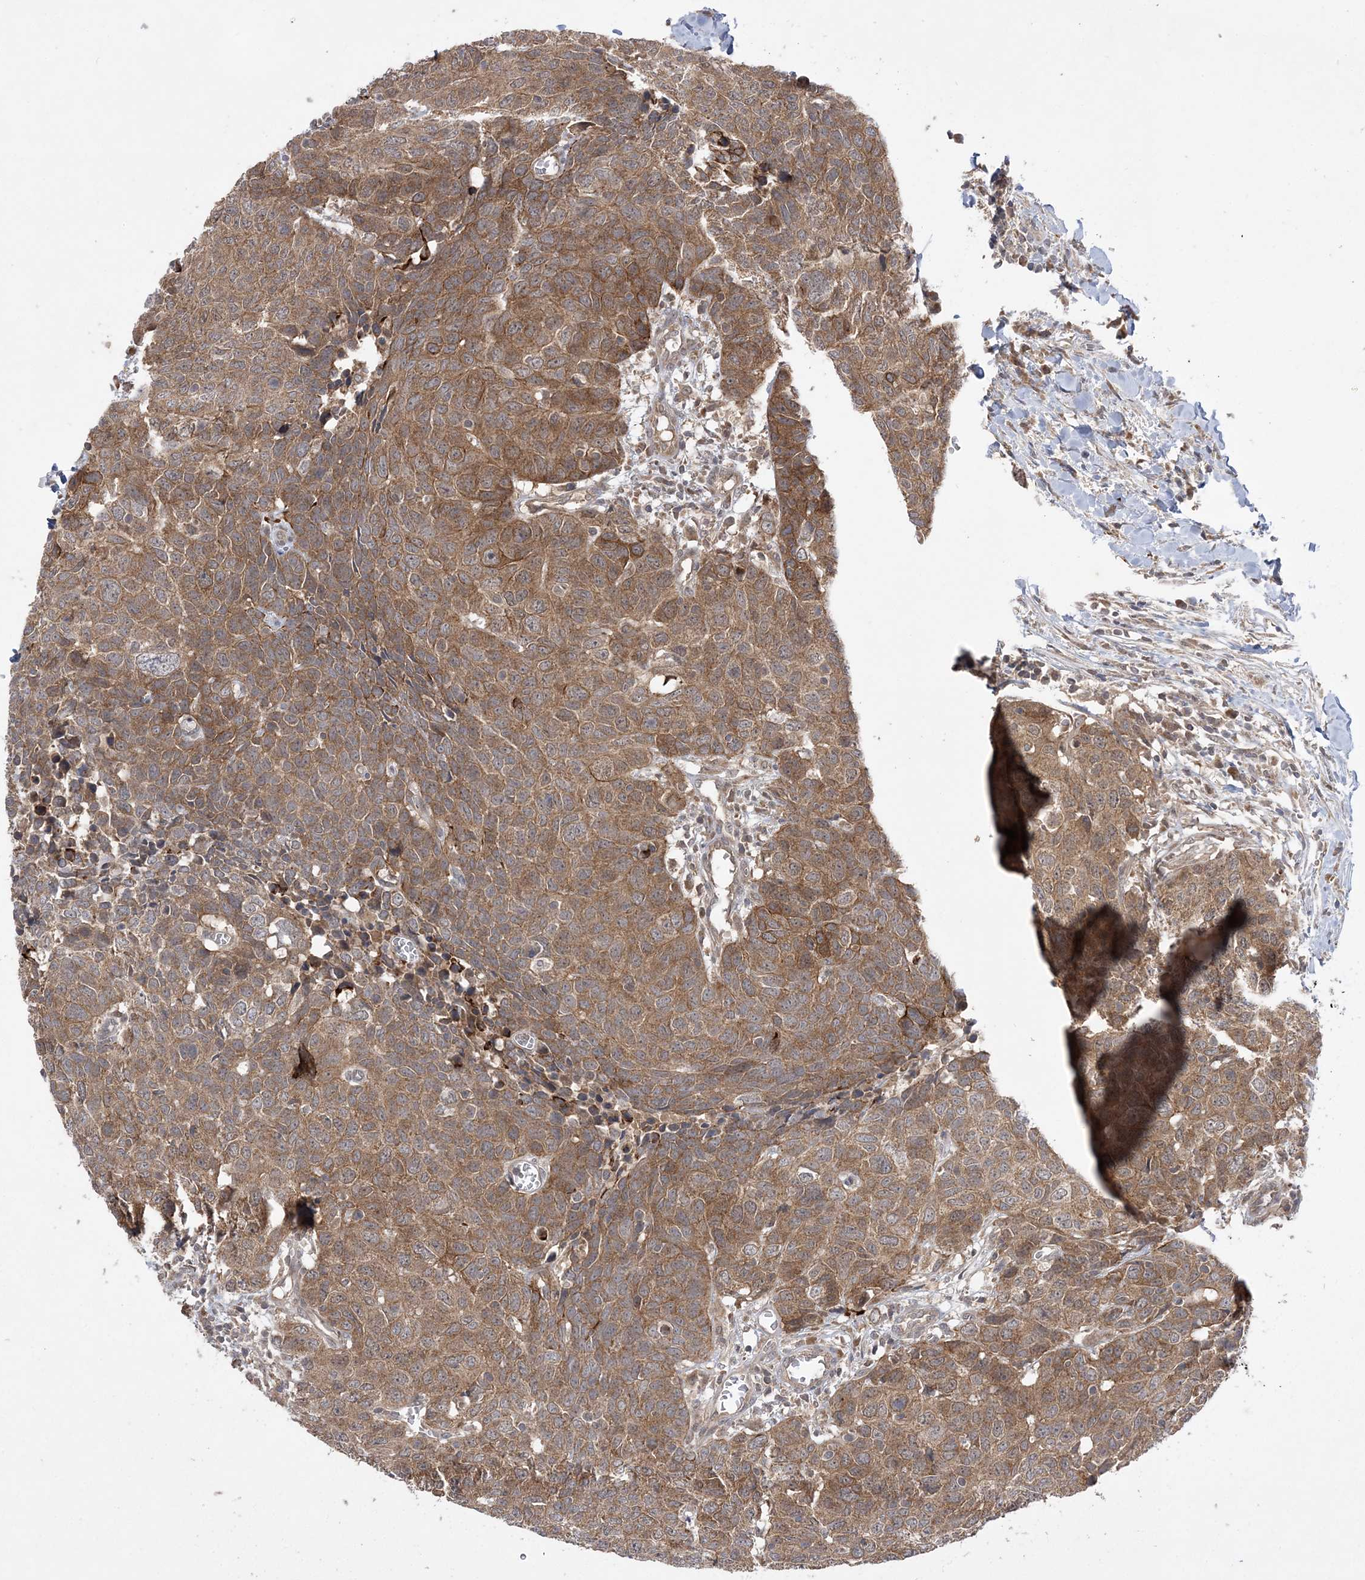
{"staining": {"intensity": "moderate", "quantity": ">75%", "location": "cytoplasmic/membranous"}, "tissue": "head and neck cancer", "cell_type": "Tumor cells", "image_type": "cancer", "snomed": [{"axis": "morphology", "description": "Squamous cell carcinoma, NOS"}, {"axis": "topography", "description": "Head-Neck"}], "caption": "Moderate cytoplasmic/membranous protein expression is seen in about >75% of tumor cells in squamous cell carcinoma (head and neck).", "gene": "MMADHC", "patient": {"sex": "male", "age": 66}}